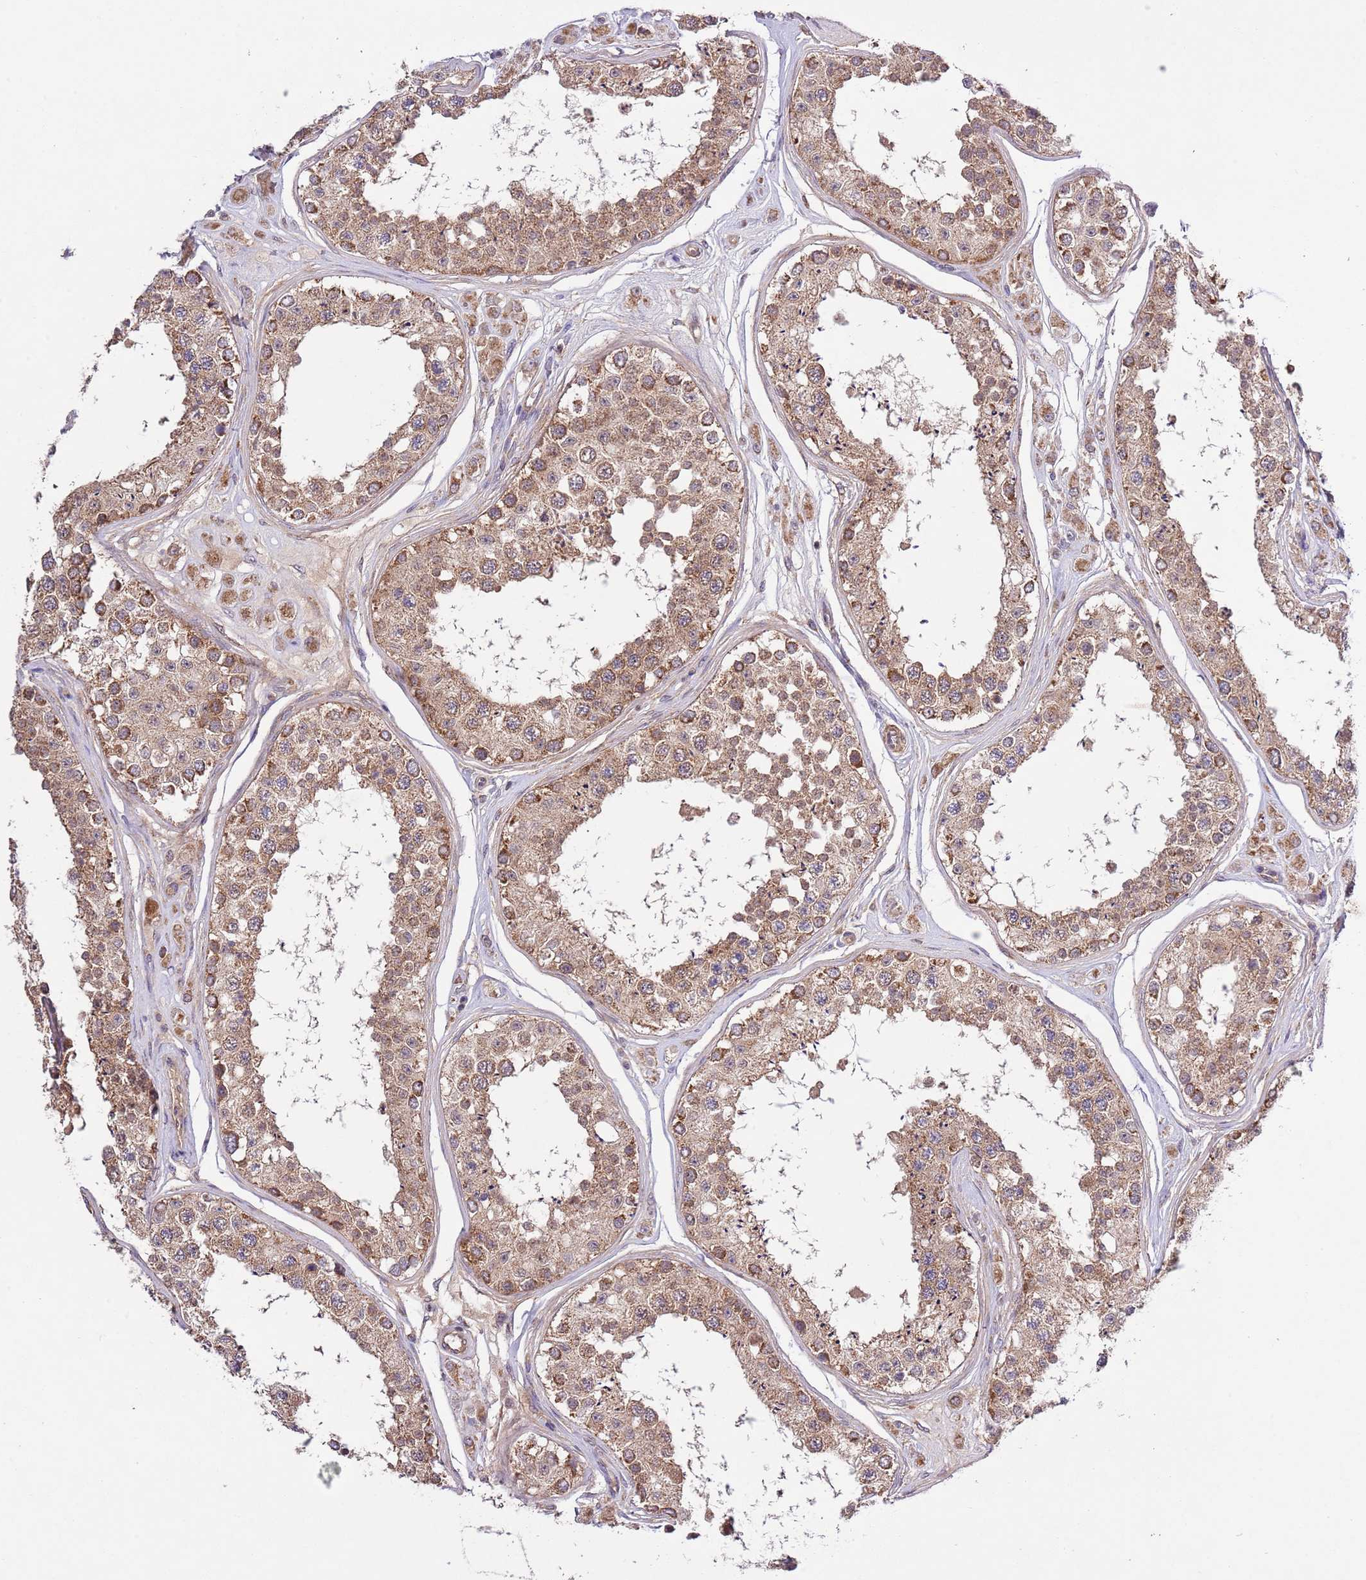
{"staining": {"intensity": "moderate", "quantity": ">75%", "location": "cytoplasmic/membranous"}, "tissue": "testis", "cell_type": "Cells in seminiferous ducts", "image_type": "normal", "snomed": [{"axis": "morphology", "description": "Normal tissue, NOS"}, {"axis": "topography", "description": "Testis"}], "caption": "Immunohistochemical staining of unremarkable testis displays >75% levels of moderate cytoplasmic/membranous protein positivity in approximately >75% of cells in seminiferous ducts. (IHC, brightfield microscopy, high magnification).", "gene": "MFNG", "patient": {"sex": "male", "age": 25}}